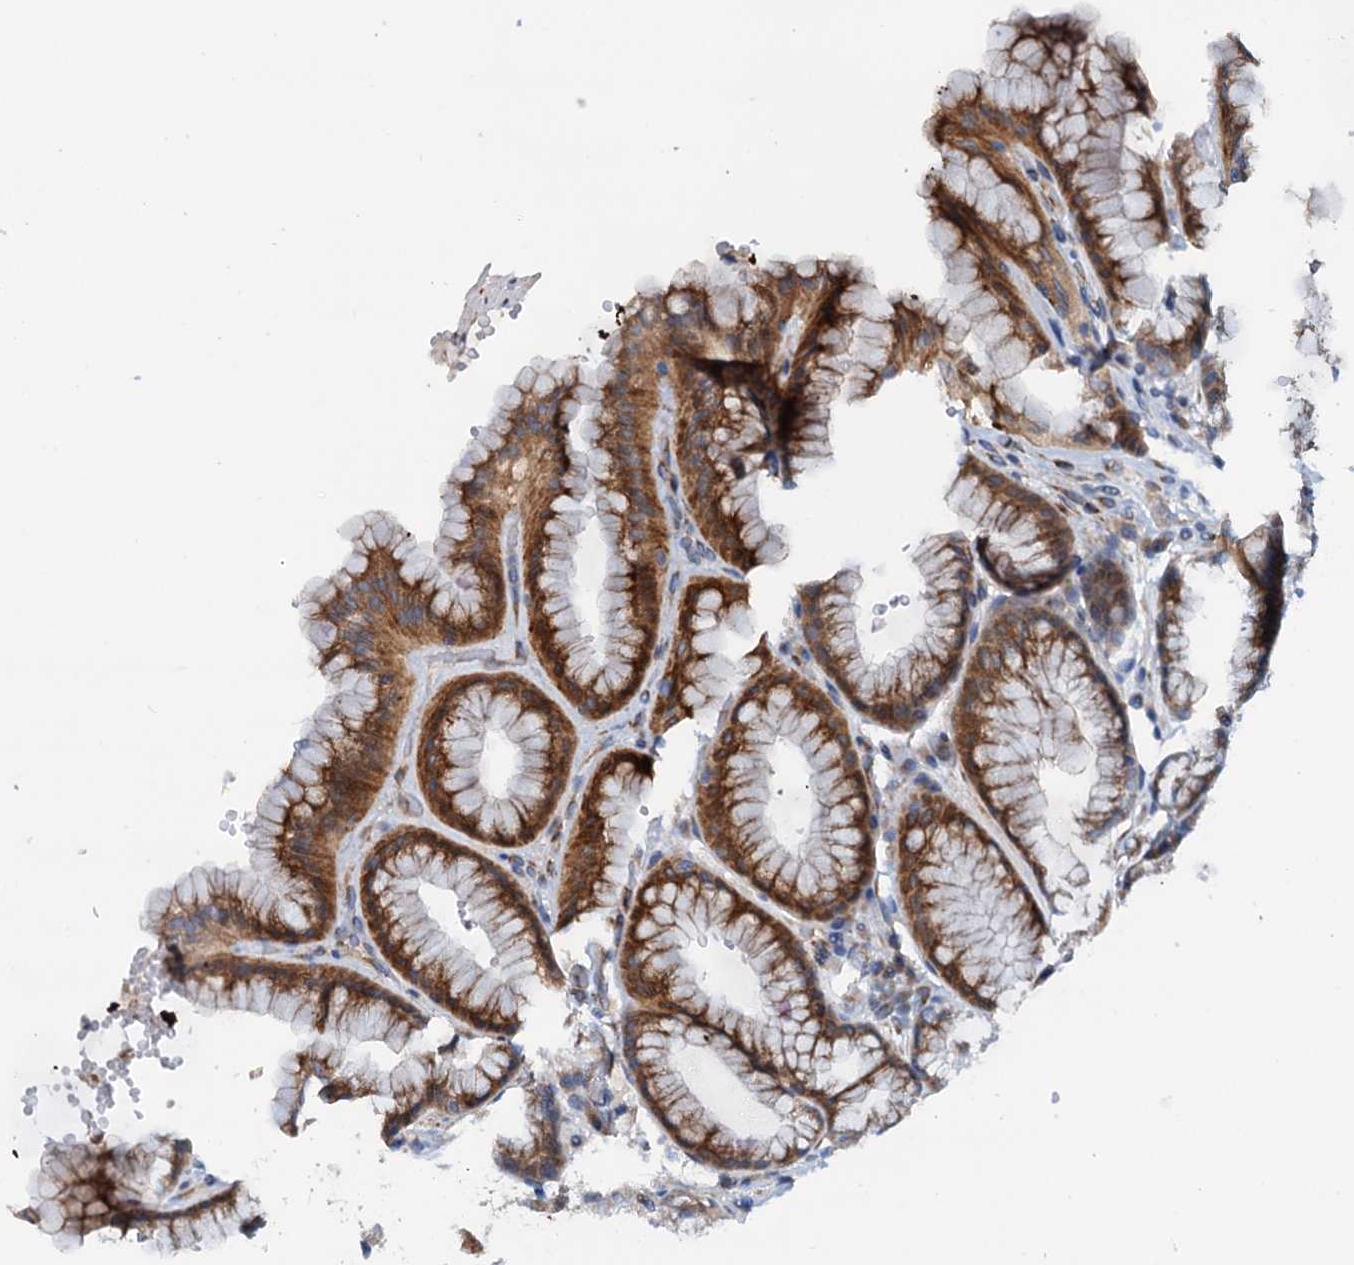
{"staining": {"intensity": "moderate", "quantity": ">75%", "location": "cytoplasmic/membranous"}, "tissue": "stomach", "cell_type": "Glandular cells", "image_type": "normal", "snomed": [{"axis": "morphology", "description": "Normal tissue, NOS"}, {"axis": "morphology", "description": "Adenocarcinoma, NOS"}, {"axis": "topography", "description": "Stomach"}], "caption": "Moderate cytoplasmic/membranous protein staining is present in approximately >75% of glandular cells in stomach.", "gene": "RASSF9", "patient": {"sex": "male", "age": 57}}